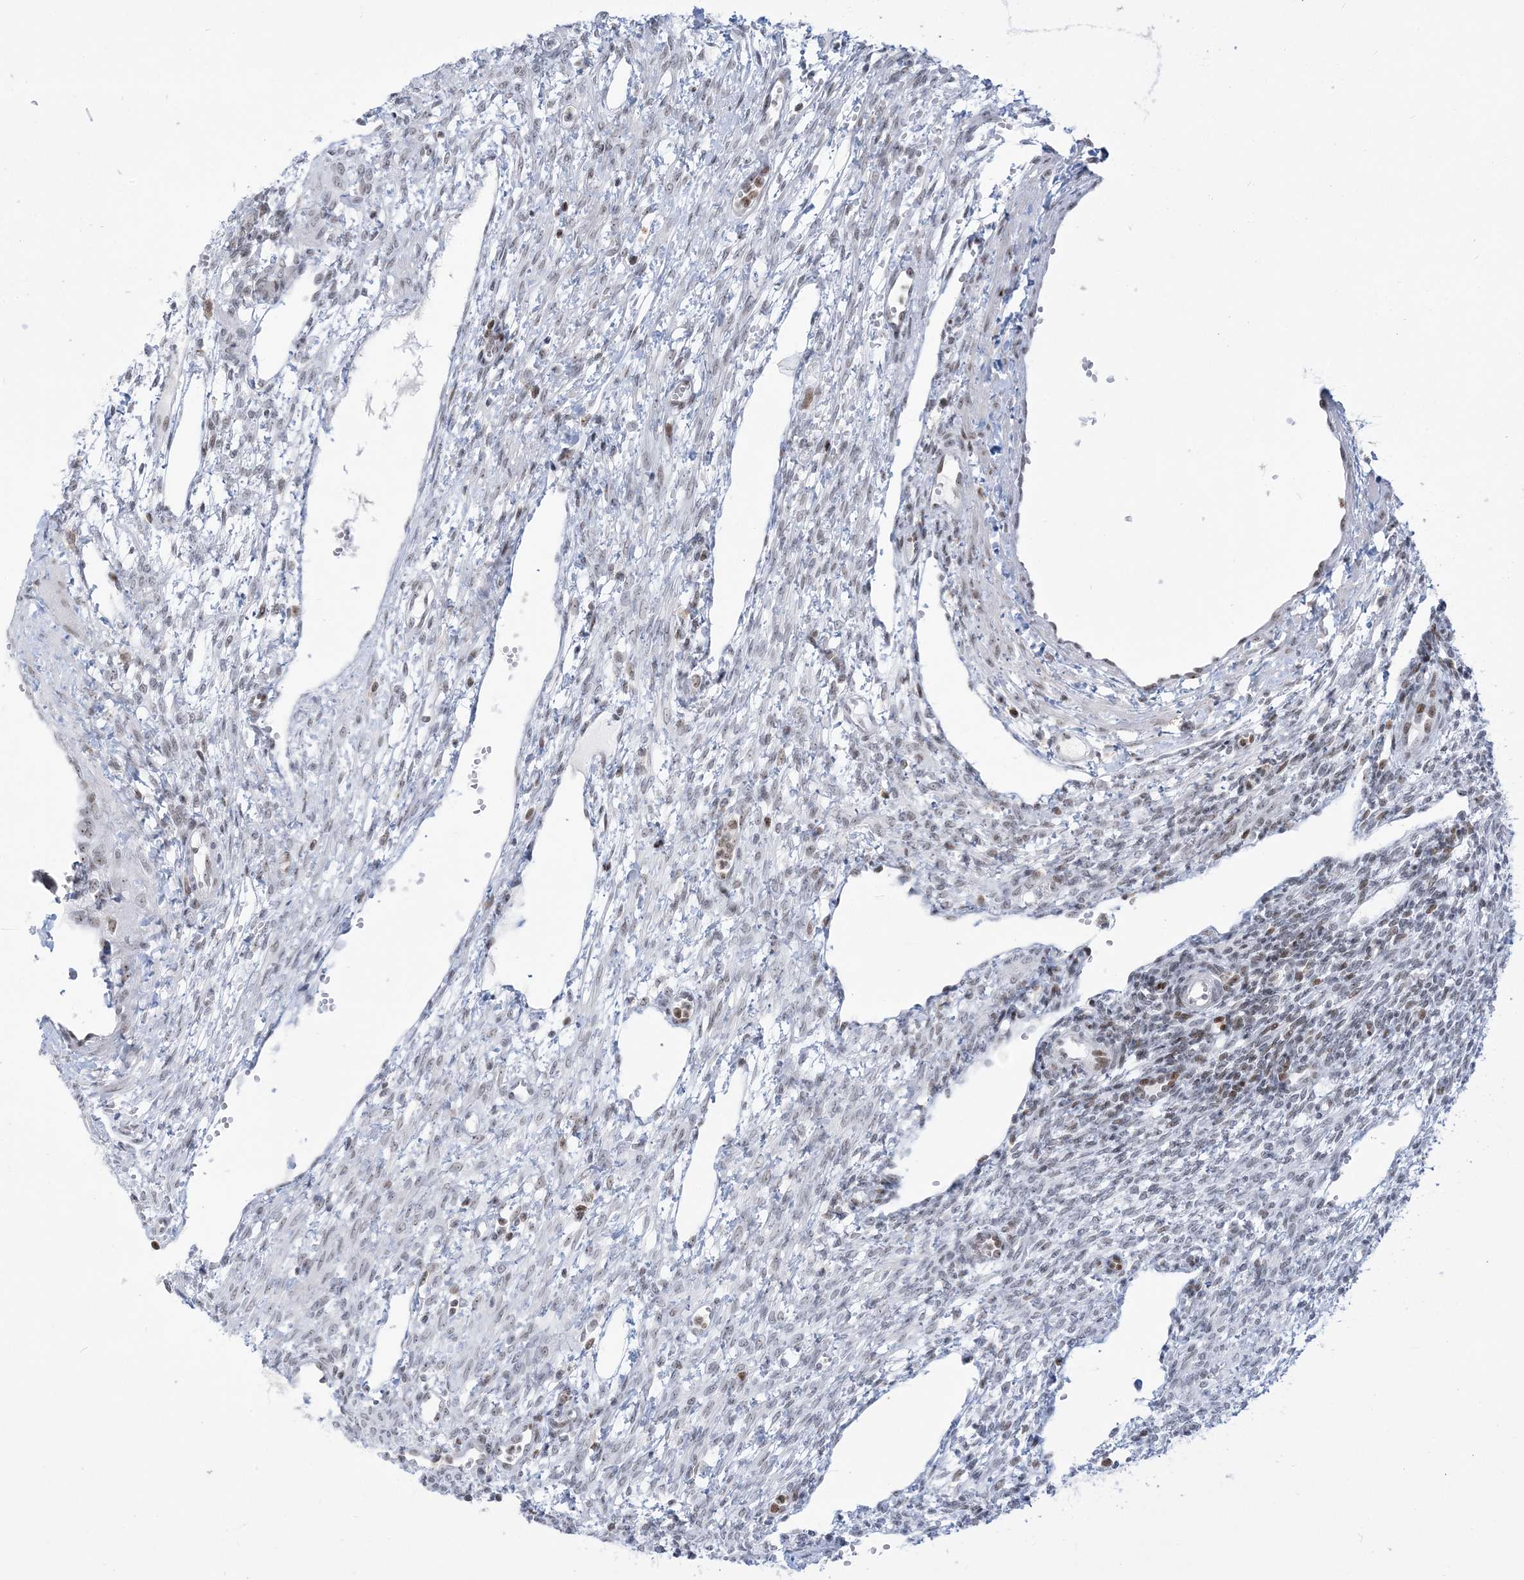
{"staining": {"intensity": "negative", "quantity": "none", "location": "none"}, "tissue": "ovary", "cell_type": "Ovarian stroma cells", "image_type": "normal", "snomed": [{"axis": "morphology", "description": "Normal tissue, NOS"}, {"axis": "morphology", "description": "Cyst, NOS"}, {"axis": "topography", "description": "Ovary"}], "caption": "Immunohistochemical staining of unremarkable ovary demonstrates no significant staining in ovarian stroma cells.", "gene": "DDX21", "patient": {"sex": "female", "age": 33}}